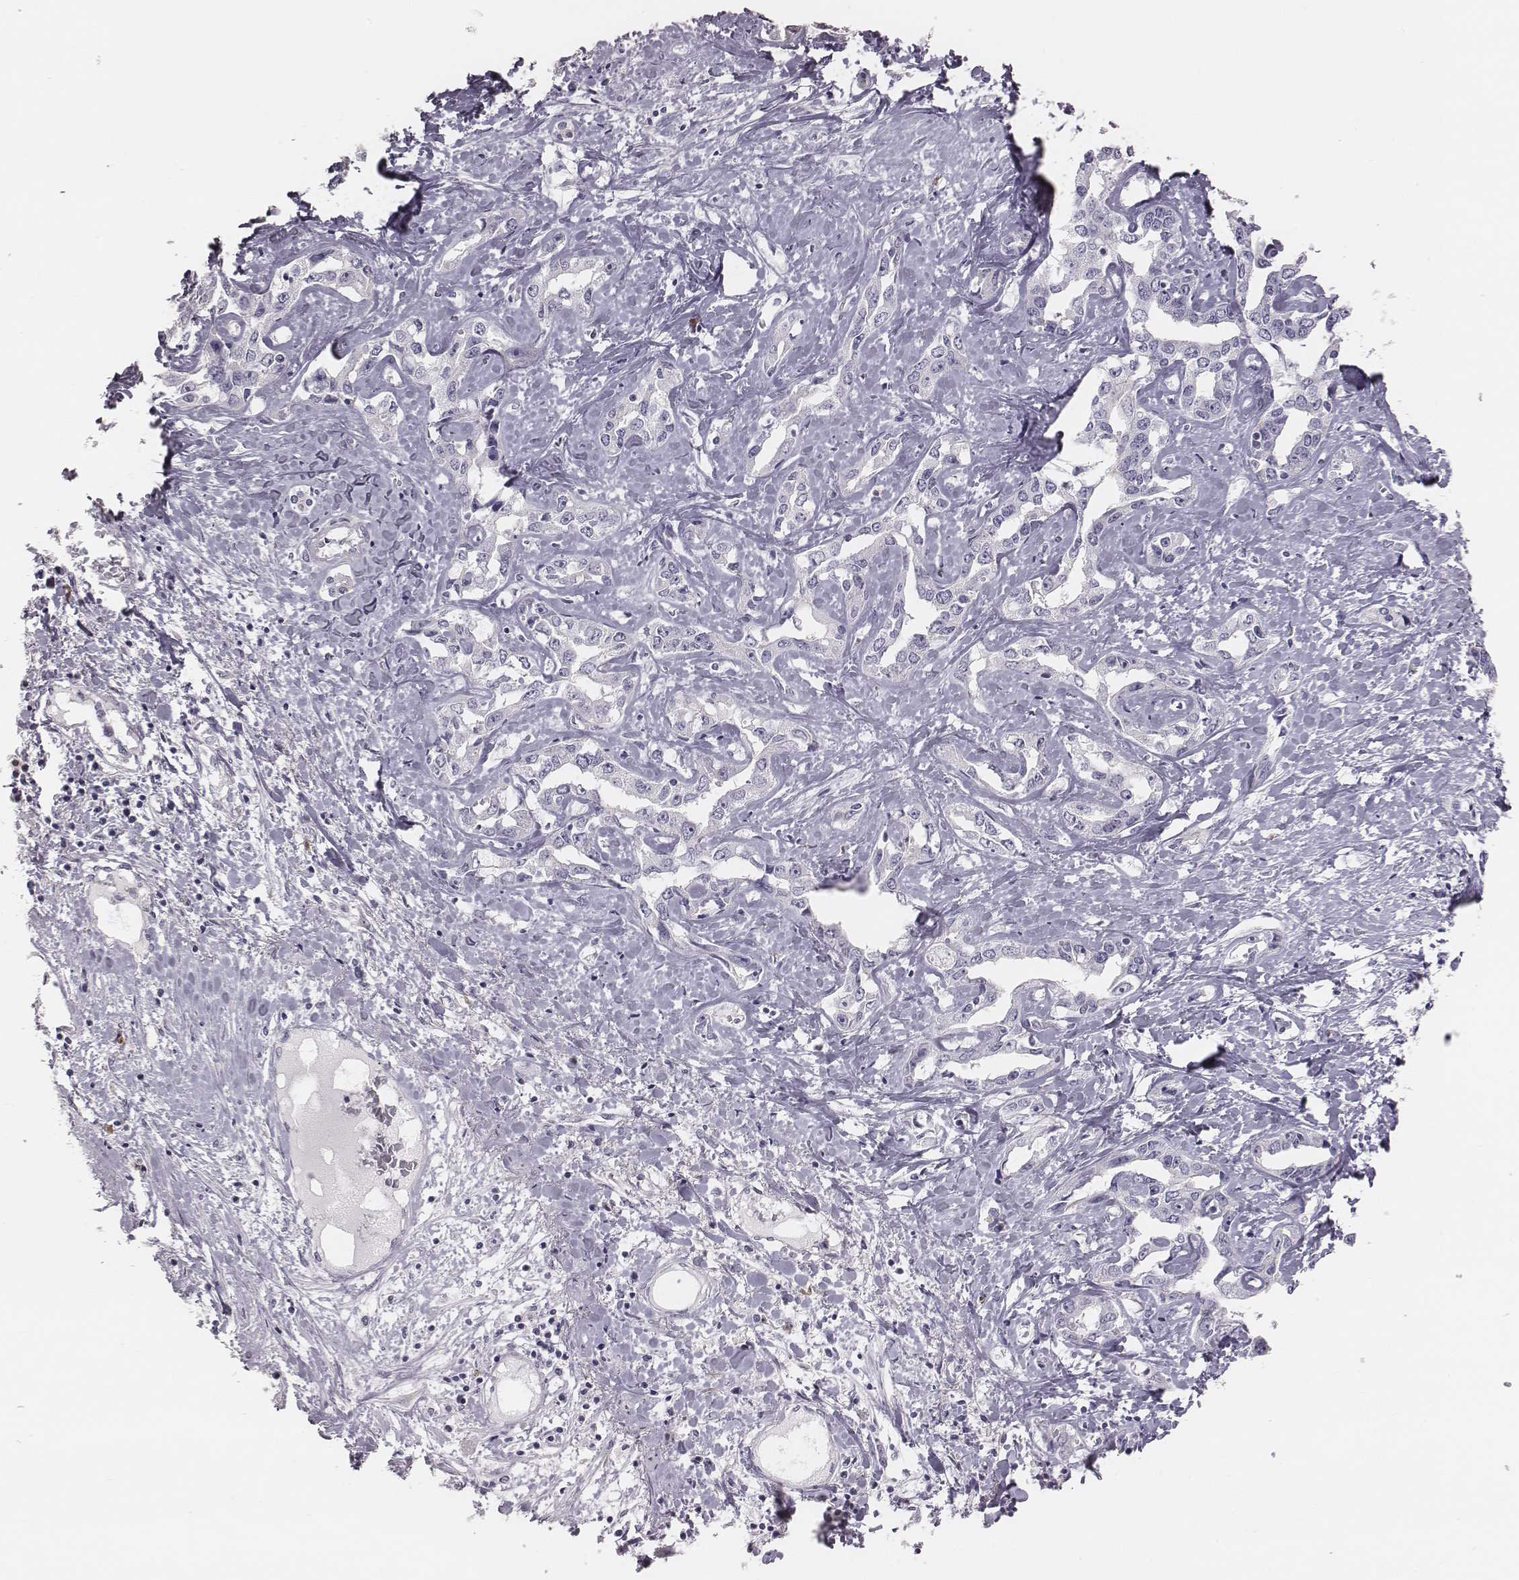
{"staining": {"intensity": "negative", "quantity": "none", "location": "none"}, "tissue": "liver cancer", "cell_type": "Tumor cells", "image_type": "cancer", "snomed": [{"axis": "morphology", "description": "Cholangiocarcinoma"}, {"axis": "topography", "description": "Liver"}], "caption": "The IHC histopathology image has no significant staining in tumor cells of cholangiocarcinoma (liver) tissue. (Stains: DAB (3,3'-diaminobenzidine) immunohistochemistry (IHC) with hematoxylin counter stain, Microscopy: brightfield microscopy at high magnification).", "gene": "C6orf58", "patient": {"sex": "male", "age": 59}}